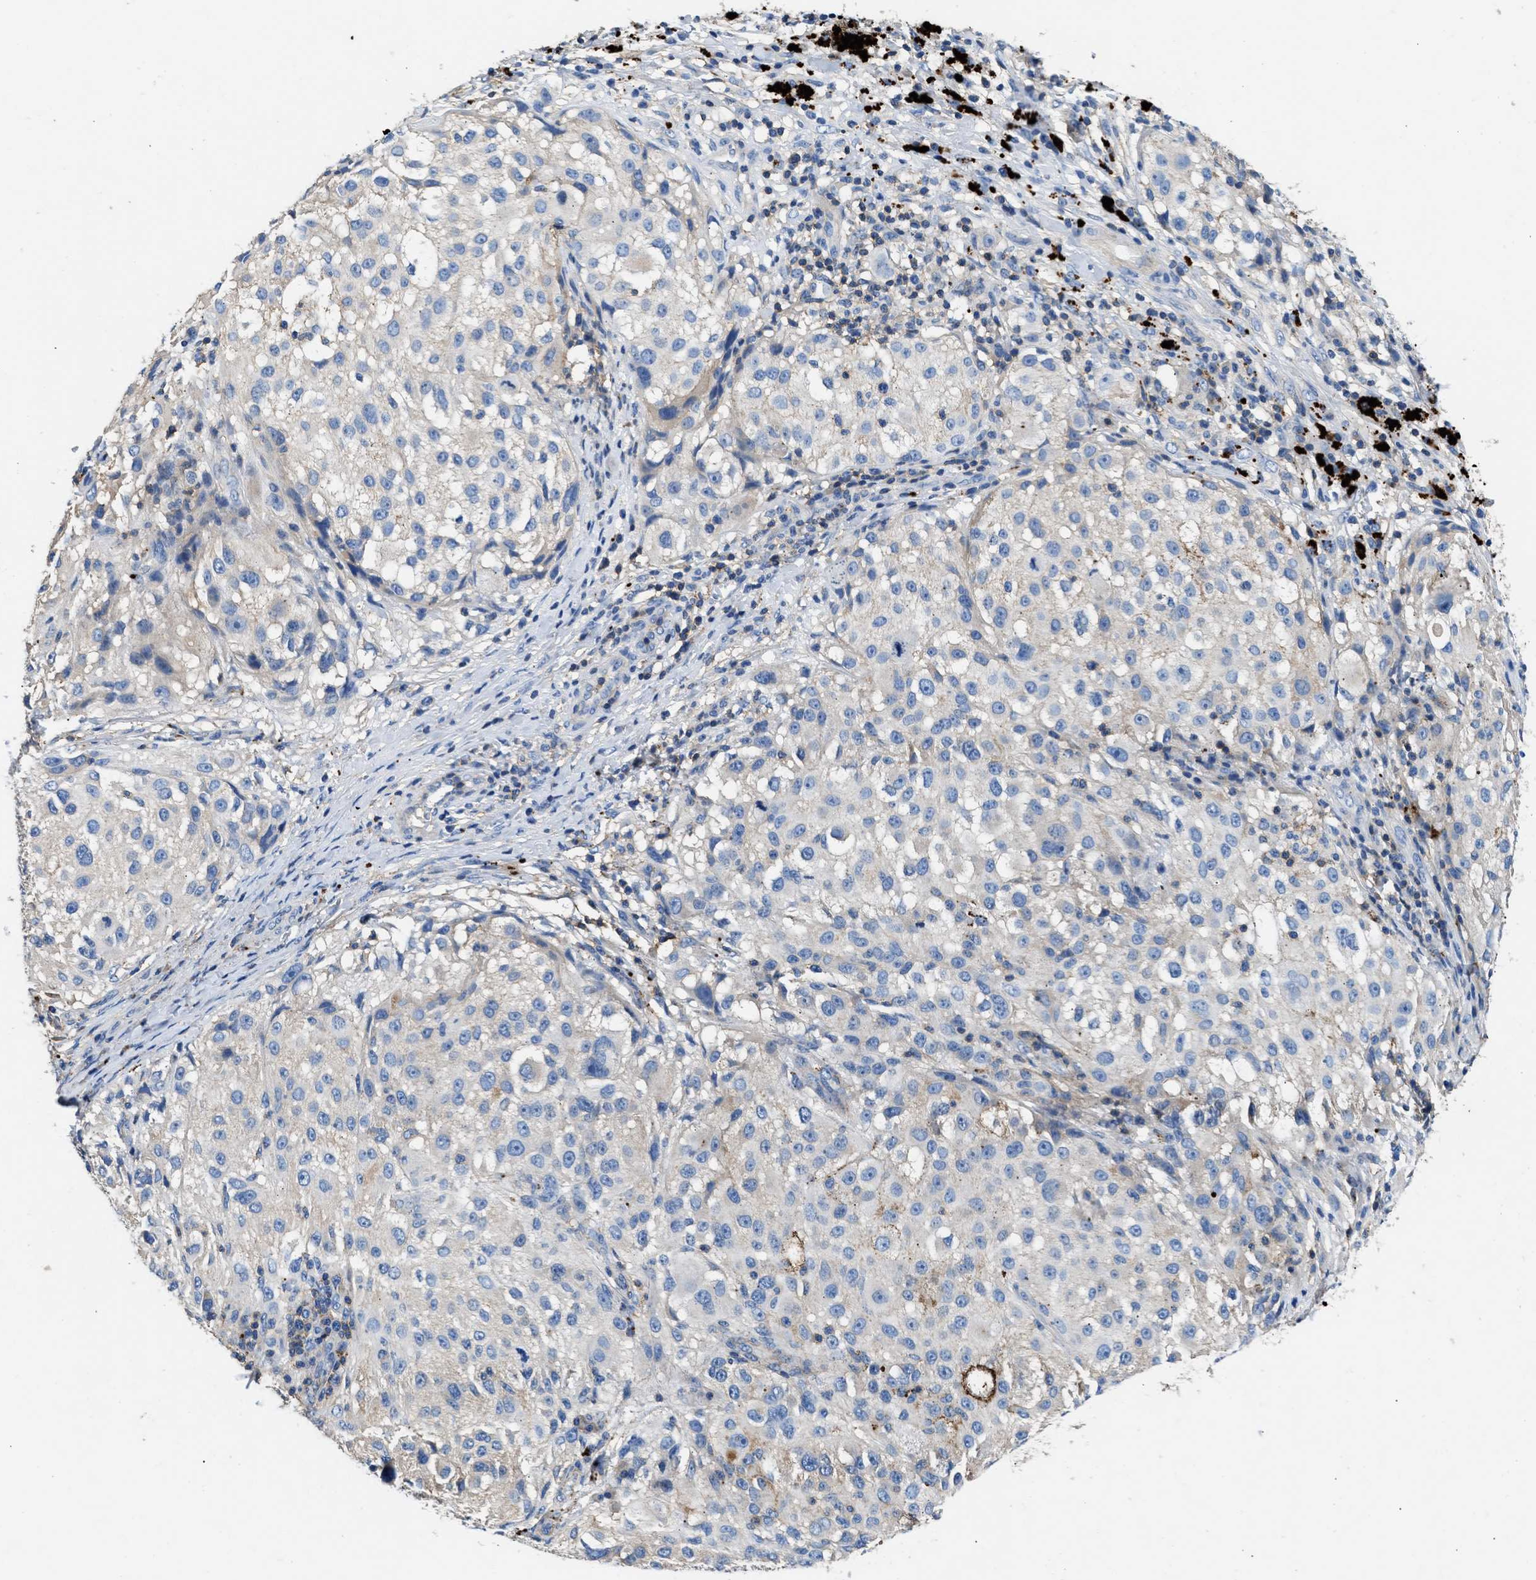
{"staining": {"intensity": "negative", "quantity": "none", "location": "none"}, "tissue": "melanoma", "cell_type": "Tumor cells", "image_type": "cancer", "snomed": [{"axis": "morphology", "description": "Necrosis, NOS"}, {"axis": "morphology", "description": "Malignant melanoma, NOS"}, {"axis": "topography", "description": "Skin"}], "caption": "Tumor cells are negative for protein expression in human melanoma. The staining was performed using DAB to visualize the protein expression in brown, while the nuclei were stained in blue with hematoxylin (Magnification: 20x).", "gene": "KCNQ4", "patient": {"sex": "female", "age": 87}}